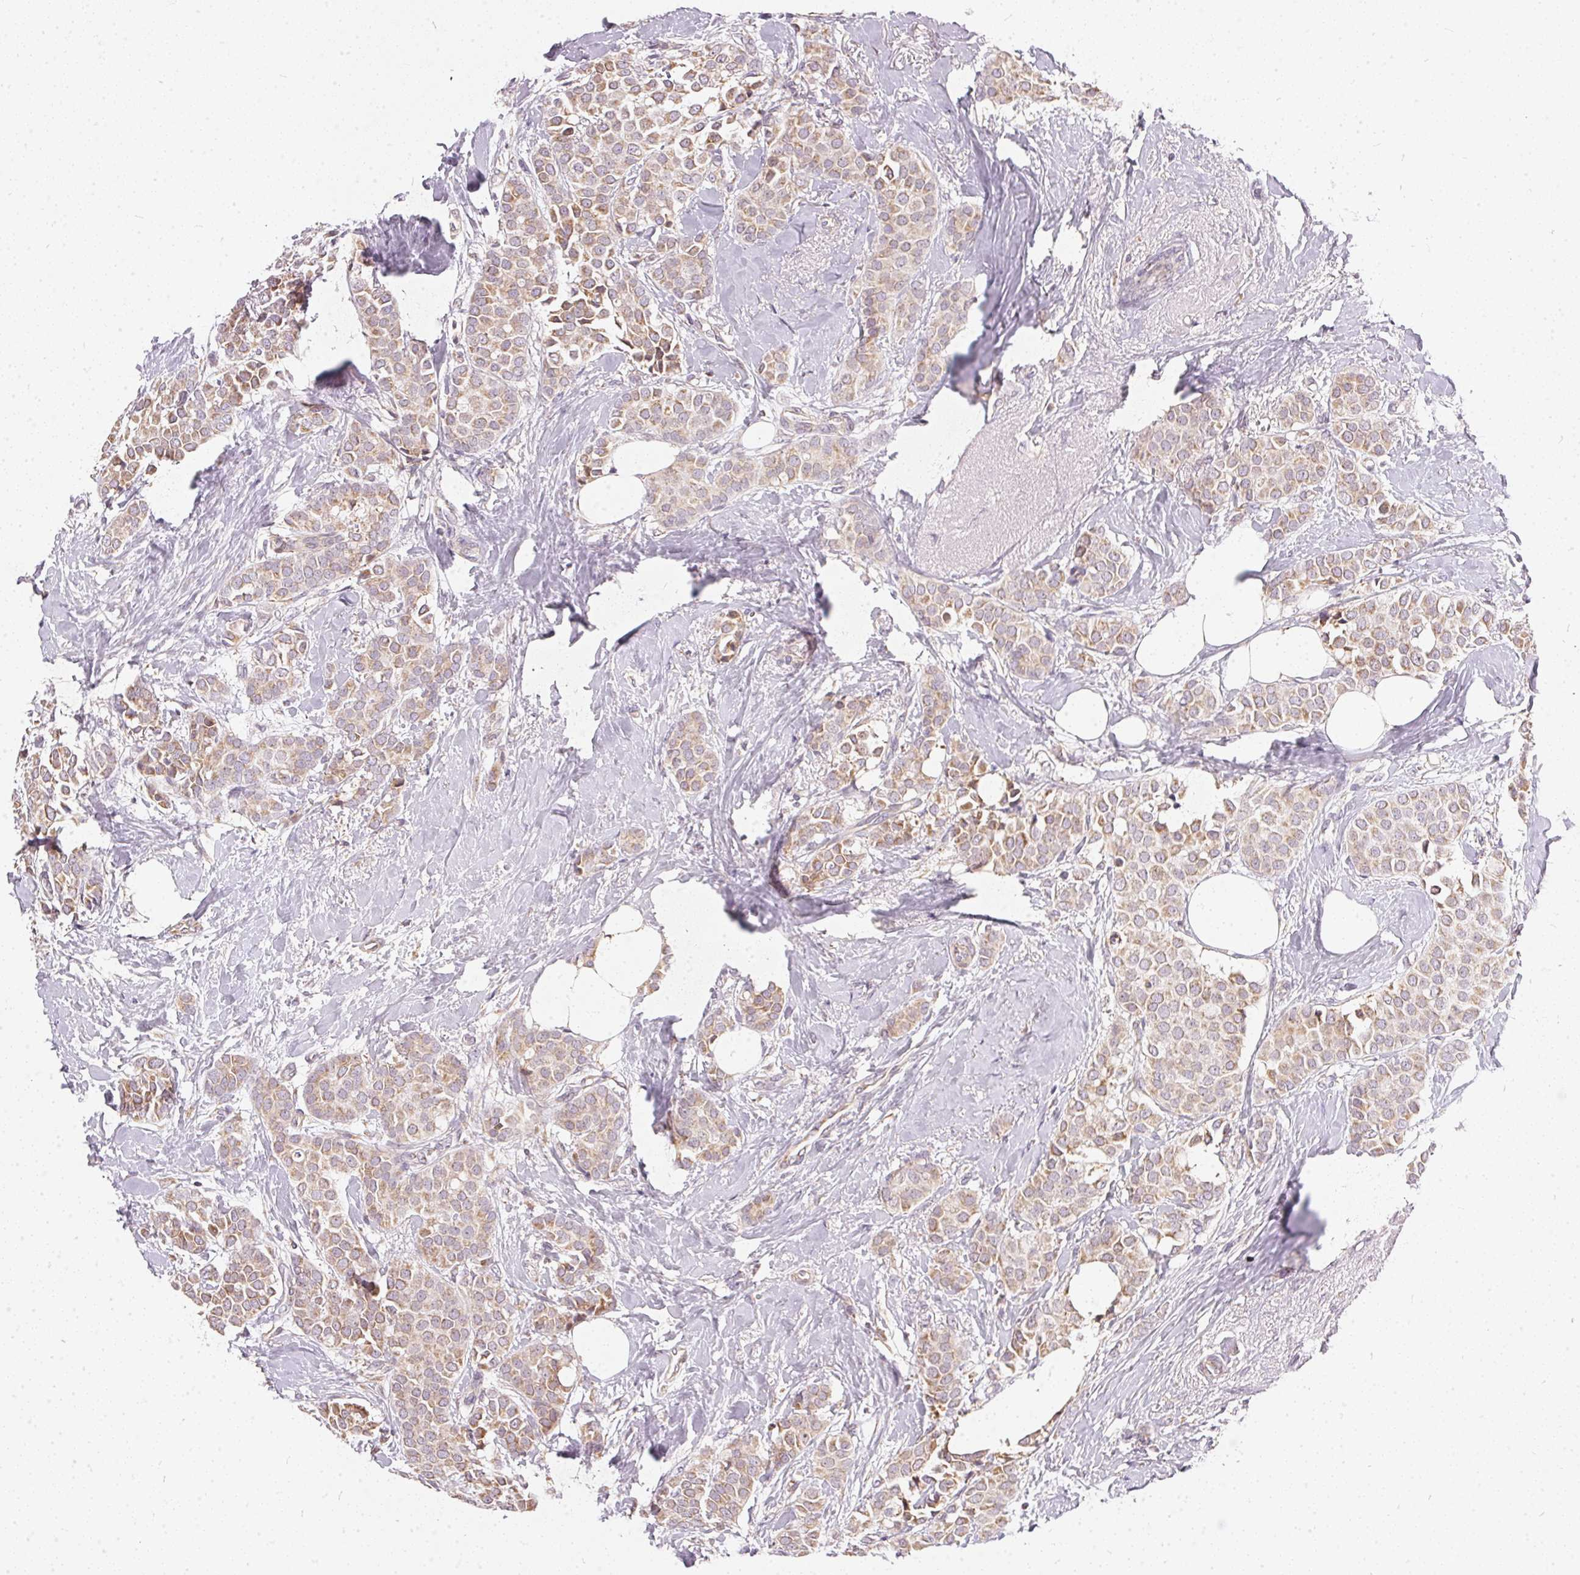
{"staining": {"intensity": "moderate", "quantity": ">75%", "location": "cytoplasmic/membranous"}, "tissue": "breast cancer", "cell_type": "Tumor cells", "image_type": "cancer", "snomed": [{"axis": "morphology", "description": "Duct carcinoma"}, {"axis": "topography", "description": "Breast"}], "caption": "Immunohistochemistry (IHC) of breast cancer (intraductal carcinoma) displays medium levels of moderate cytoplasmic/membranous staining in approximately >75% of tumor cells. (Stains: DAB in brown, nuclei in blue, Microscopy: brightfield microscopy at high magnification).", "gene": "VWA5B2", "patient": {"sex": "female", "age": 79}}